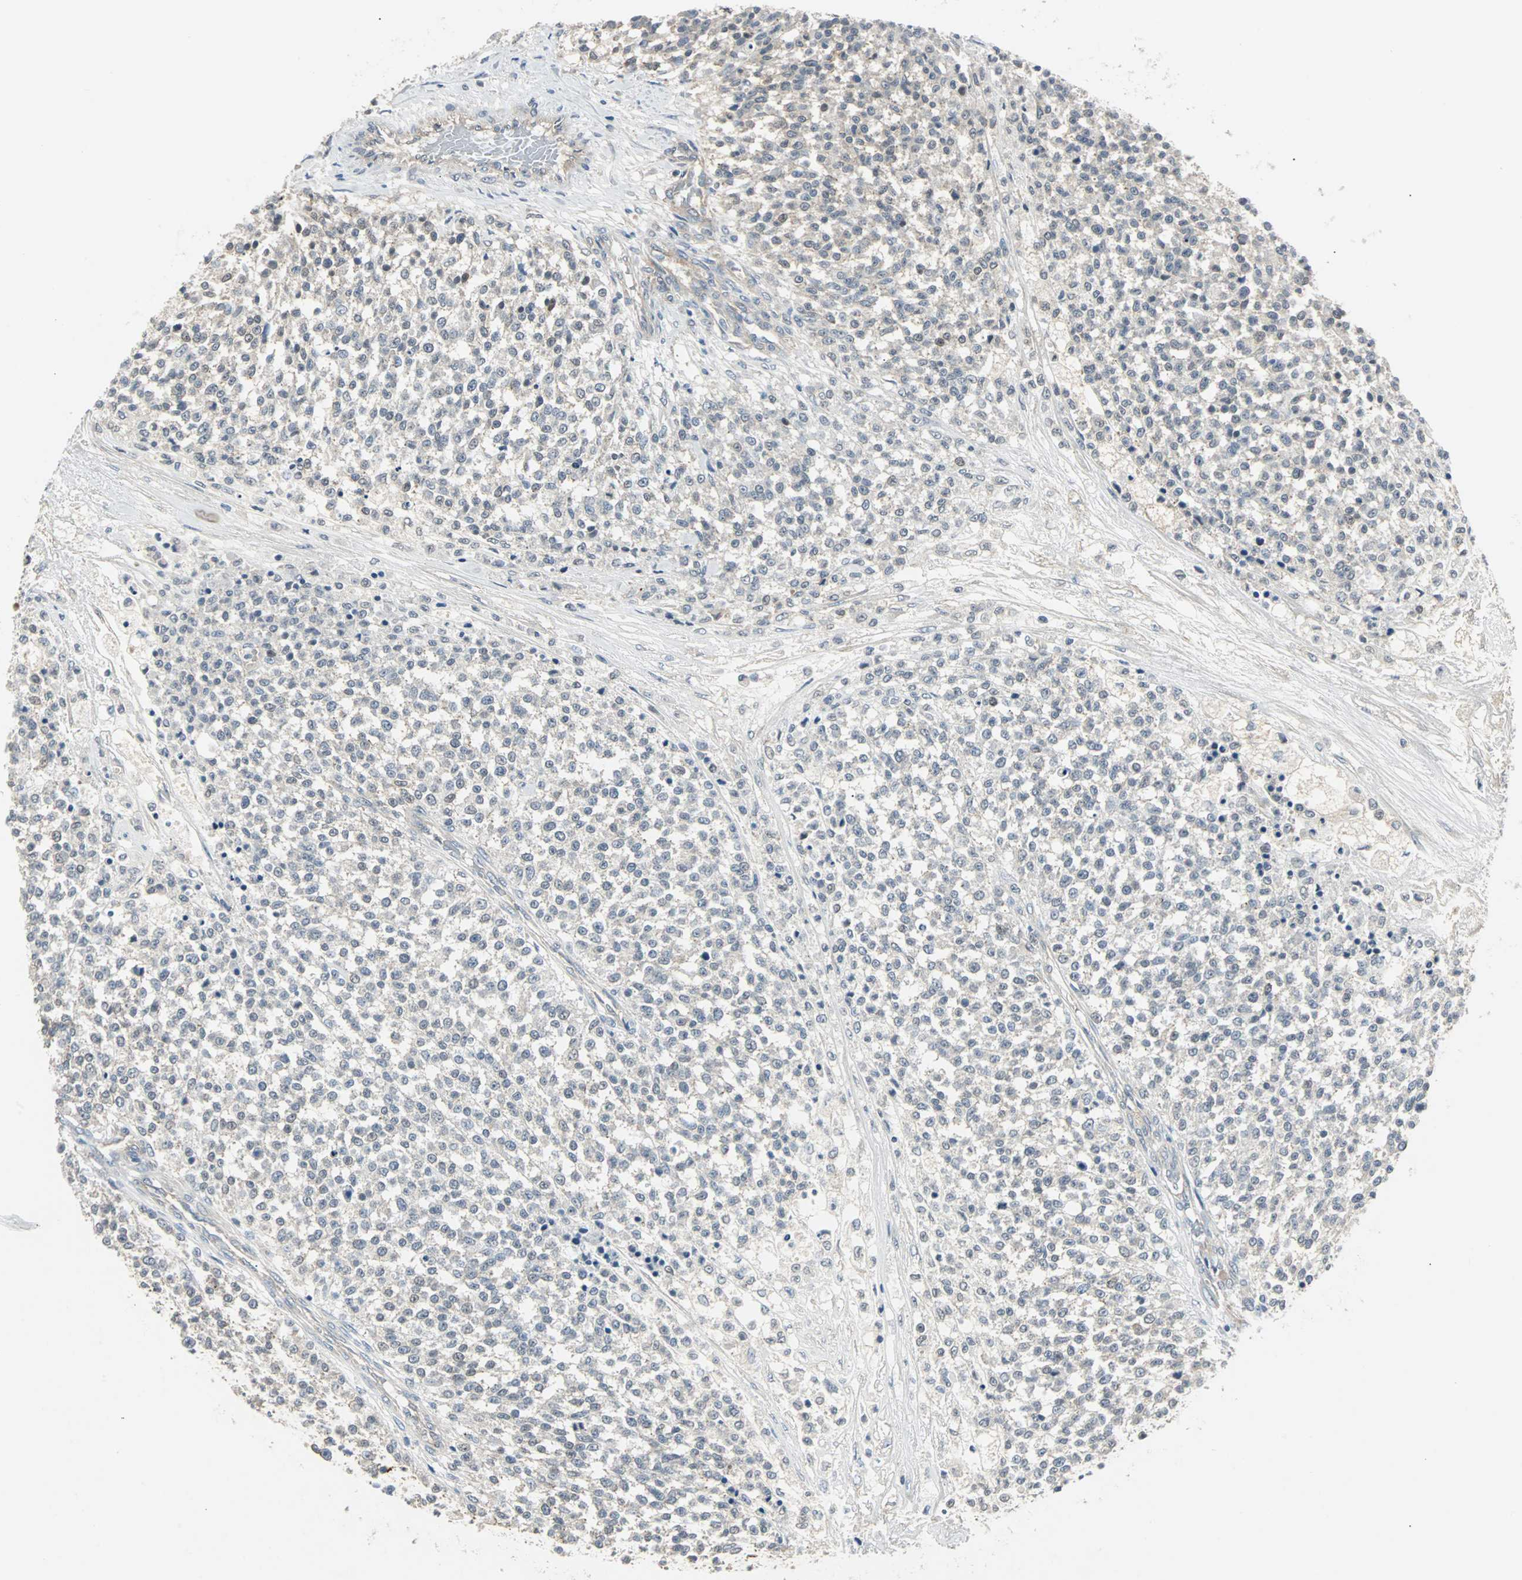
{"staining": {"intensity": "negative", "quantity": "none", "location": "none"}, "tissue": "testis cancer", "cell_type": "Tumor cells", "image_type": "cancer", "snomed": [{"axis": "morphology", "description": "Seminoma, NOS"}, {"axis": "topography", "description": "Testis"}], "caption": "Photomicrograph shows no significant protein staining in tumor cells of seminoma (testis).", "gene": "CMC2", "patient": {"sex": "male", "age": 59}}